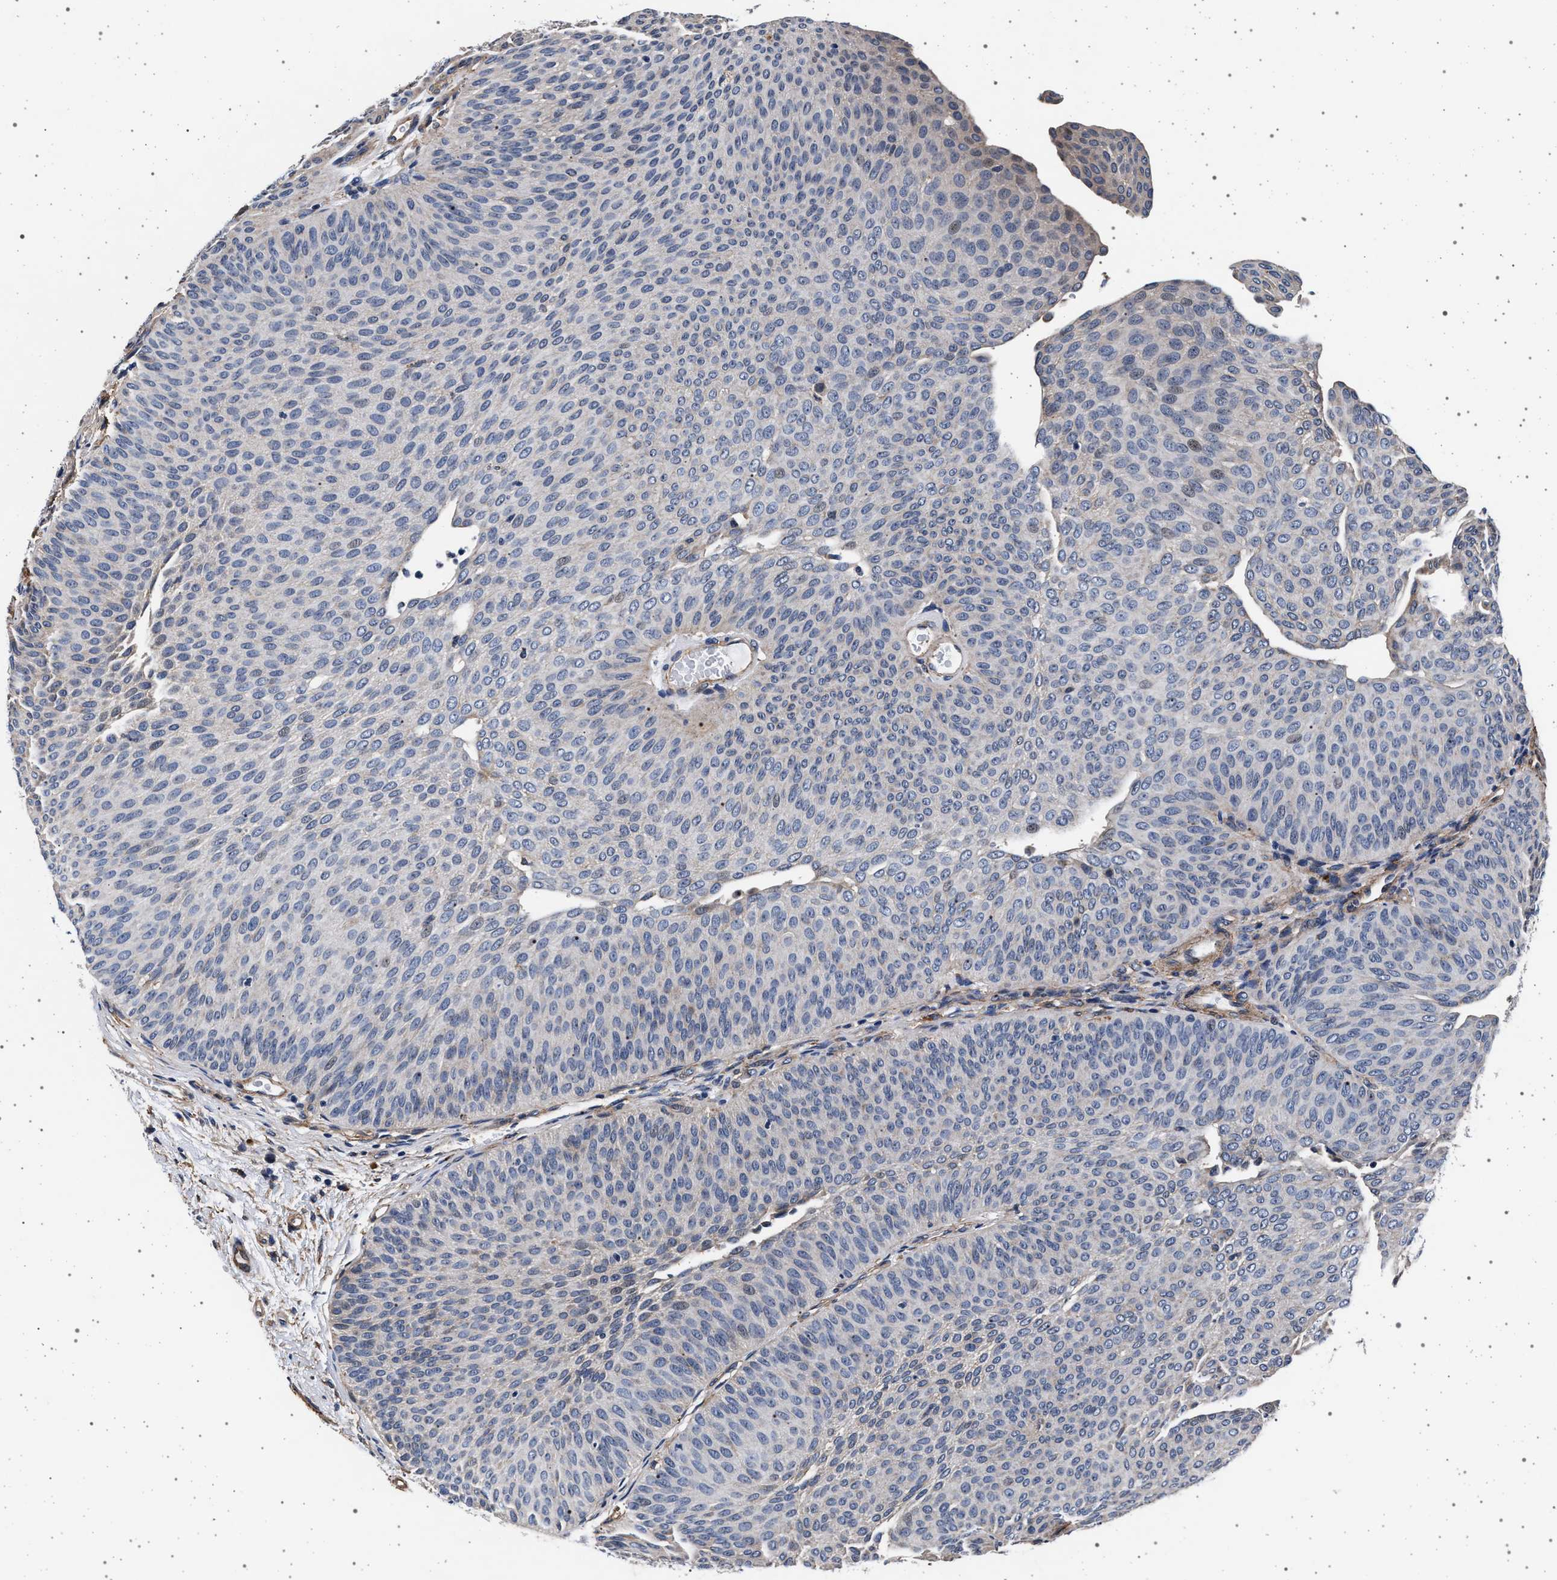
{"staining": {"intensity": "negative", "quantity": "none", "location": "none"}, "tissue": "urothelial cancer", "cell_type": "Tumor cells", "image_type": "cancer", "snomed": [{"axis": "morphology", "description": "Urothelial carcinoma, Low grade"}, {"axis": "topography", "description": "Urinary bladder"}], "caption": "Urothelial carcinoma (low-grade) stained for a protein using immunohistochemistry (IHC) shows no expression tumor cells.", "gene": "KCNK6", "patient": {"sex": "female", "age": 60}}